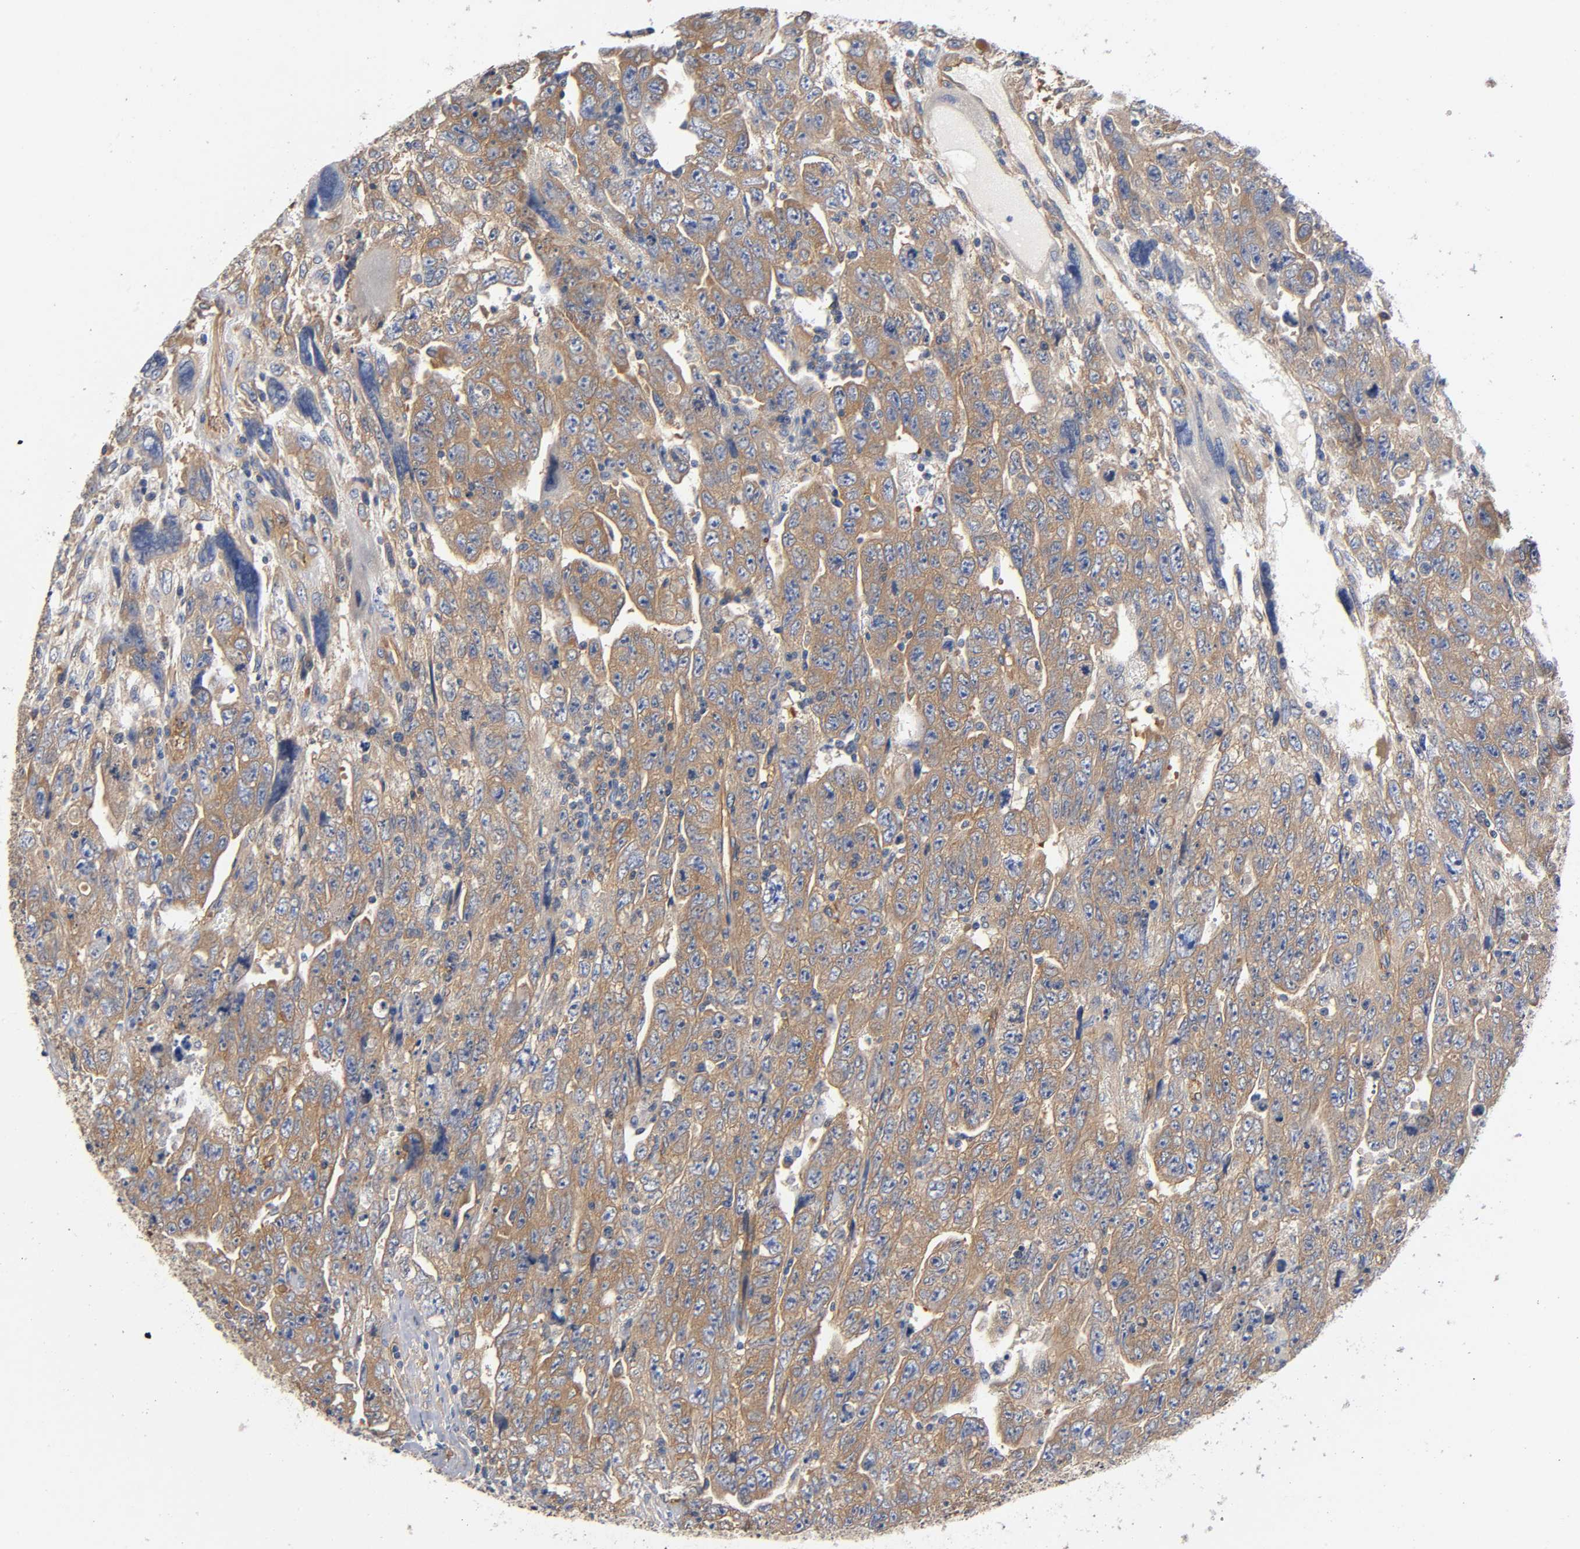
{"staining": {"intensity": "moderate", "quantity": ">75%", "location": "cytoplasmic/membranous"}, "tissue": "testis cancer", "cell_type": "Tumor cells", "image_type": "cancer", "snomed": [{"axis": "morphology", "description": "Carcinoma, Embryonal, NOS"}, {"axis": "topography", "description": "Testis"}], "caption": "Protein staining by IHC exhibits moderate cytoplasmic/membranous staining in about >75% of tumor cells in testis cancer. (Brightfield microscopy of DAB IHC at high magnification).", "gene": "MARS1", "patient": {"sex": "male", "age": 28}}